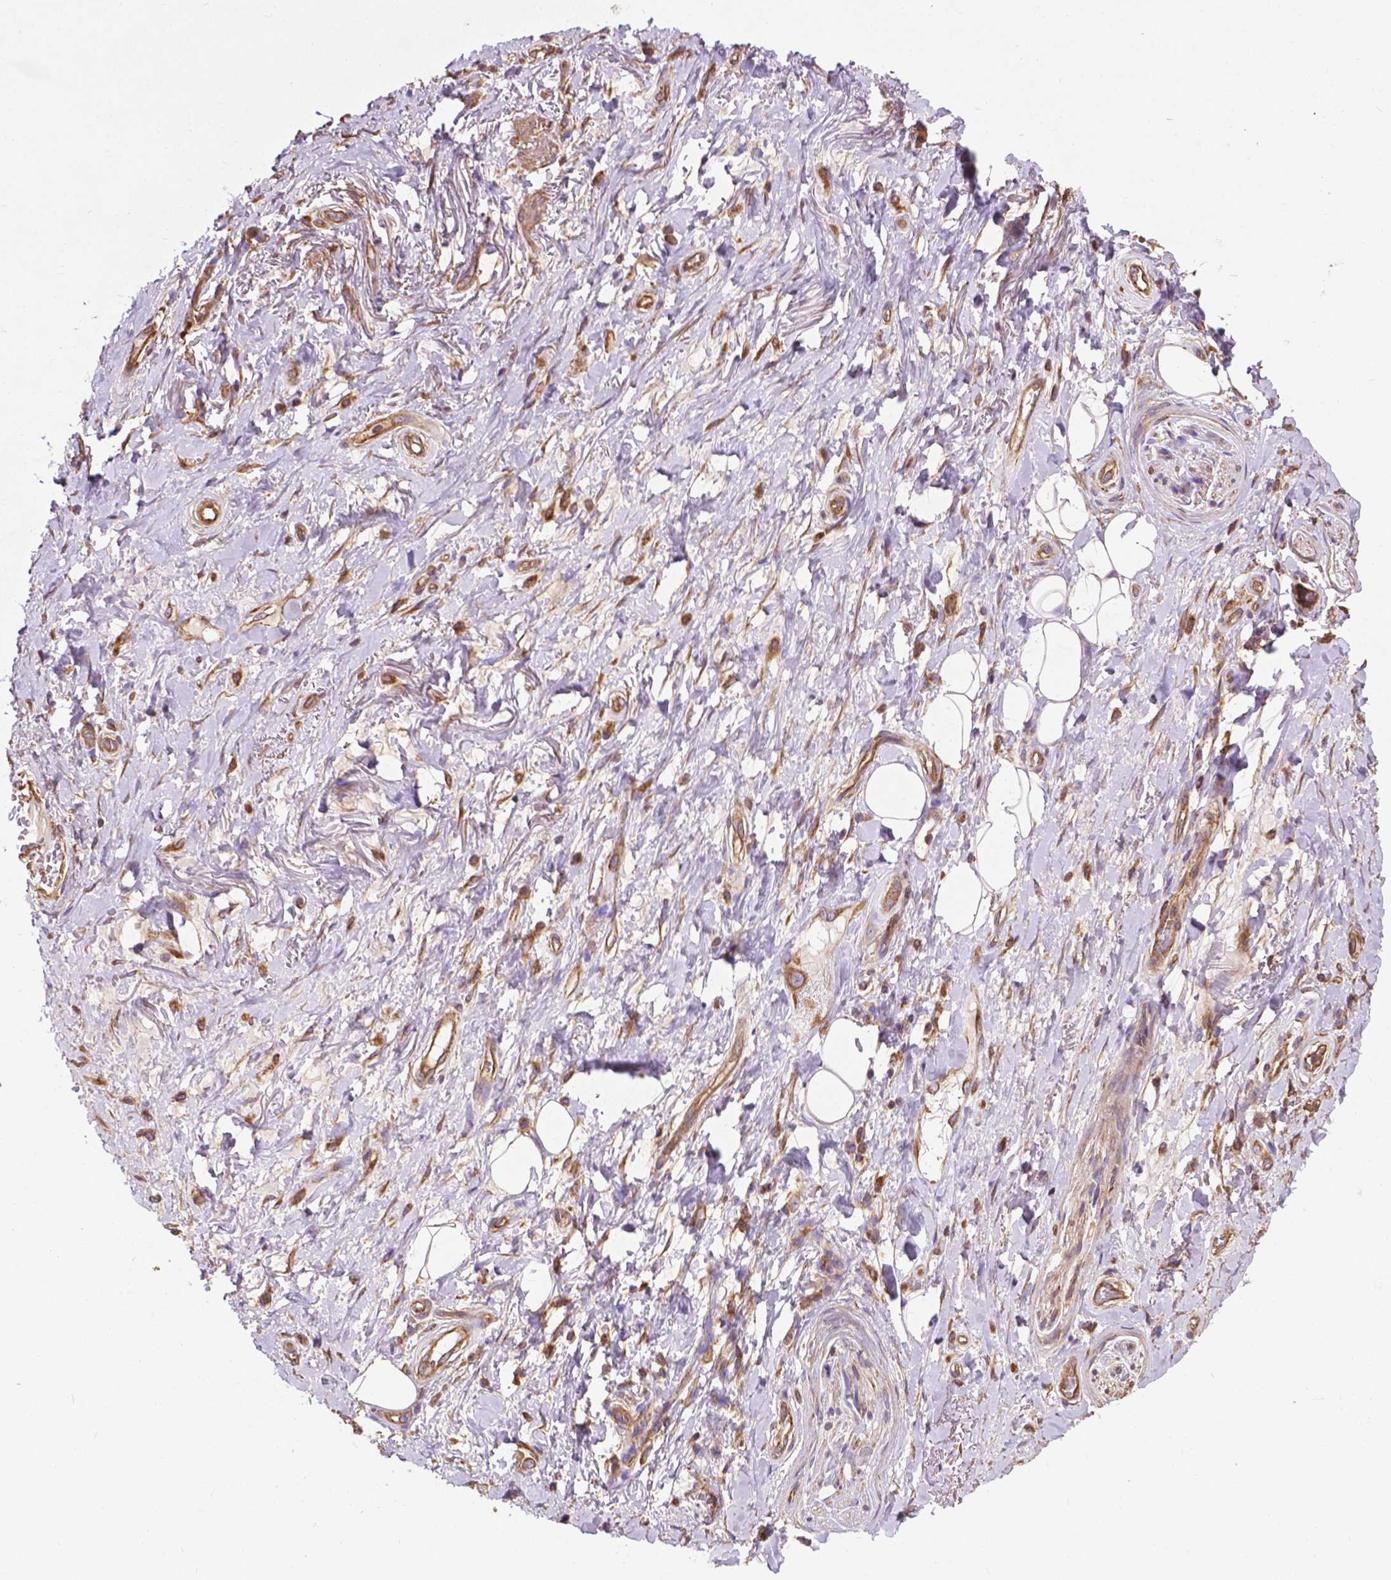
{"staining": {"intensity": "weak", "quantity": "25%-75%", "location": "cytoplasmic/membranous"}, "tissue": "adipose tissue", "cell_type": "Adipocytes", "image_type": "normal", "snomed": [{"axis": "morphology", "description": "Normal tissue, NOS"}, {"axis": "topography", "description": "Anal"}, {"axis": "topography", "description": "Peripheral nerve tissue"}], "caption": "An IHC histopathology image of normal tissue is shown. Protein staining in brown labels weak cytoplasmic/membranous positivity in adipose tissue within adipocytes.", "gene": "CCDC71L", "patient": {"sex": "male", "age": 53}}